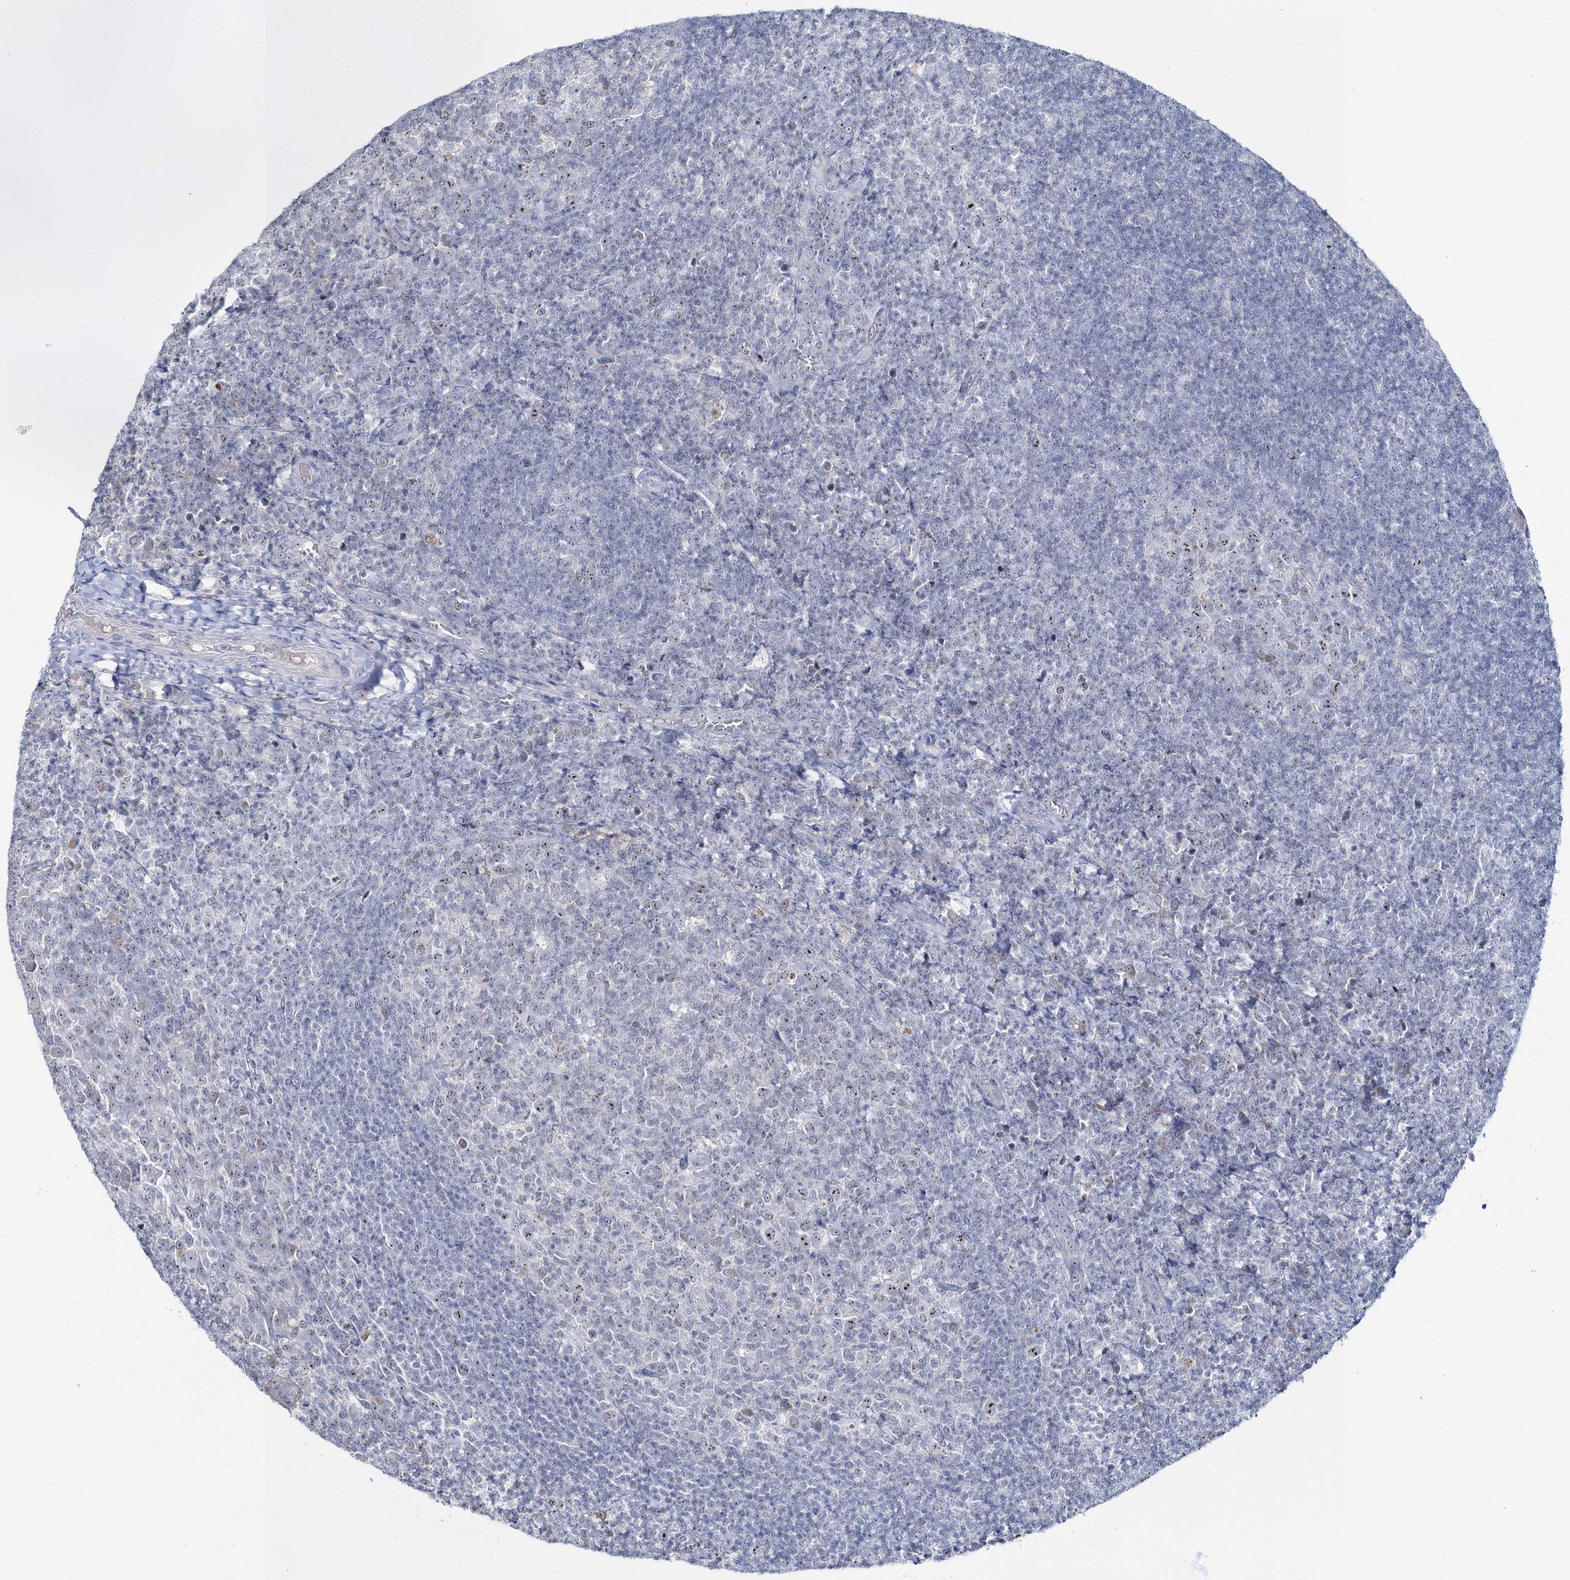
{"staining": {"intensity": "moderate", "quantity": "<25%", "location": "nuclear"}, "tissue": "tonsil", "cell_type": "Germinal center cells", "image_type": "normal", "snomed": [{"axis": "morphology", "description": "Normal tissue, NOS"}, {"axis": "topography", "description": "Tonsil"}], "caption": "A micrograph of human tonsil stained for a protein exhibits moderate nuclear brown staining in germinal center cells. The protein is stained brown, and the nuclei are stained in blue (DAB IHC with brightfield microscopy, high magnification).", "gene": "NOP2", "patient": {"sex": "female", "age": 10}}